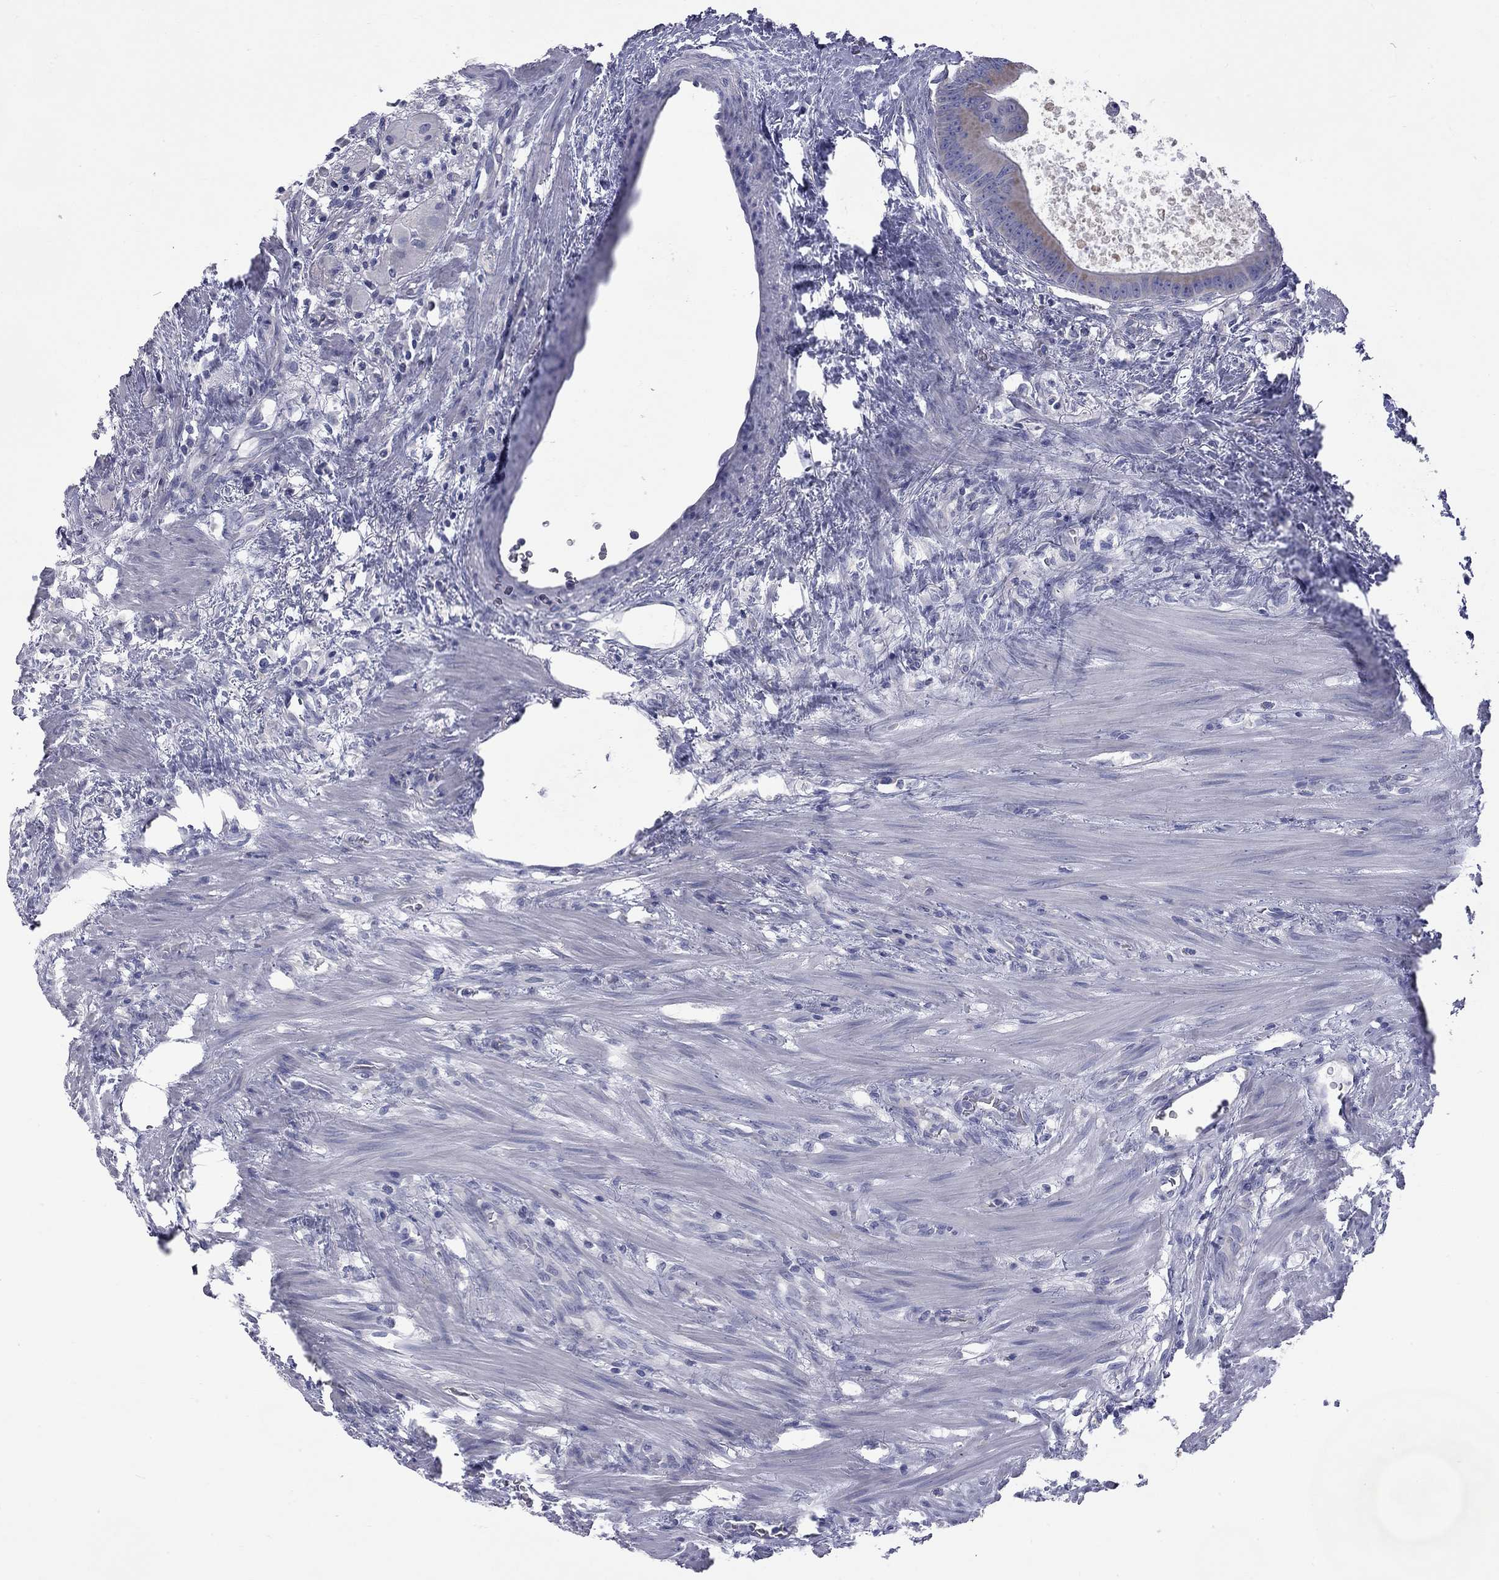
{"staining": {"intensity": "moderate", "quantity": "<25%", "location": "cytoplasmic/membranous"}, "tissue": "colorectal cancer", "cell_type": "Tumor cells", "image_type": "cancer", "snomed": [{"axis": "morphology", "description": "Adenocarcinoma, NOS"}, {"axis": "topography", "description": "Rectum"}], "caption": "Immunohistochemical staining of adenocarcinoma (colorectal) demonstrates moderate cytoplasmic/membranous protein expression in approximately <25% of tumor cells.", "gene": "ABCB4", "patient": {"sex": "male", "age": 64}}